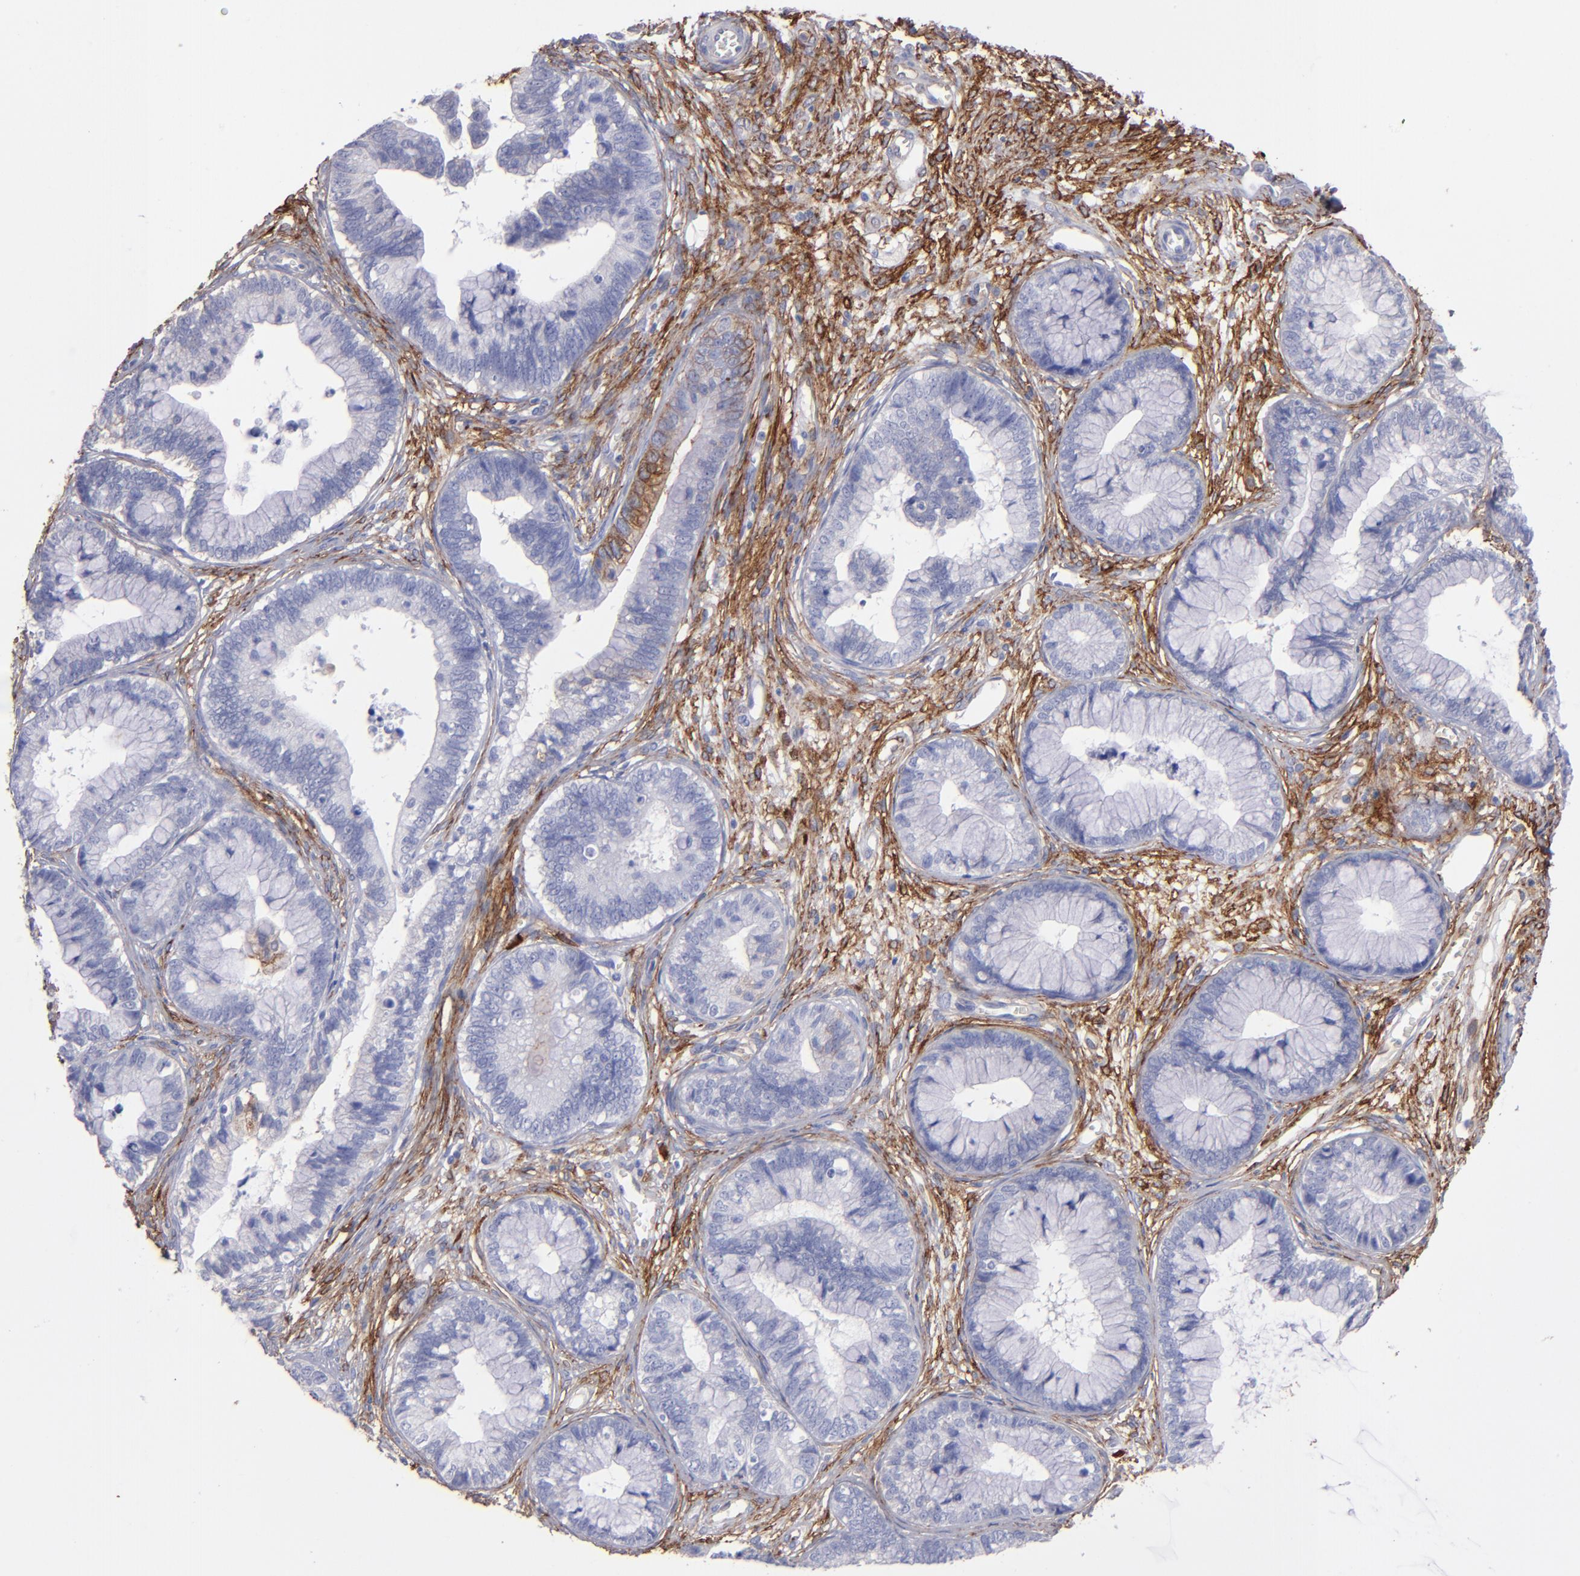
{"staining": {"intensity": "negative", "quantity": "none", "location": "none"}, "tissue": "cervical cancer", "cell_type": "Tumor cells", "image_type": "cancer", "snomed": [{"axis": "morphology", "description": "Adenocarcinoma, NOS"}, {"axis": "topography", "description": "Cervix"}], "caption": "A photomicrograph of cervical adenocarcinoma stained for a protein reveals no brown staining in tumor cells.", "gene": "AHNAK2", "patient": {"sex": "female", "age": 44}}